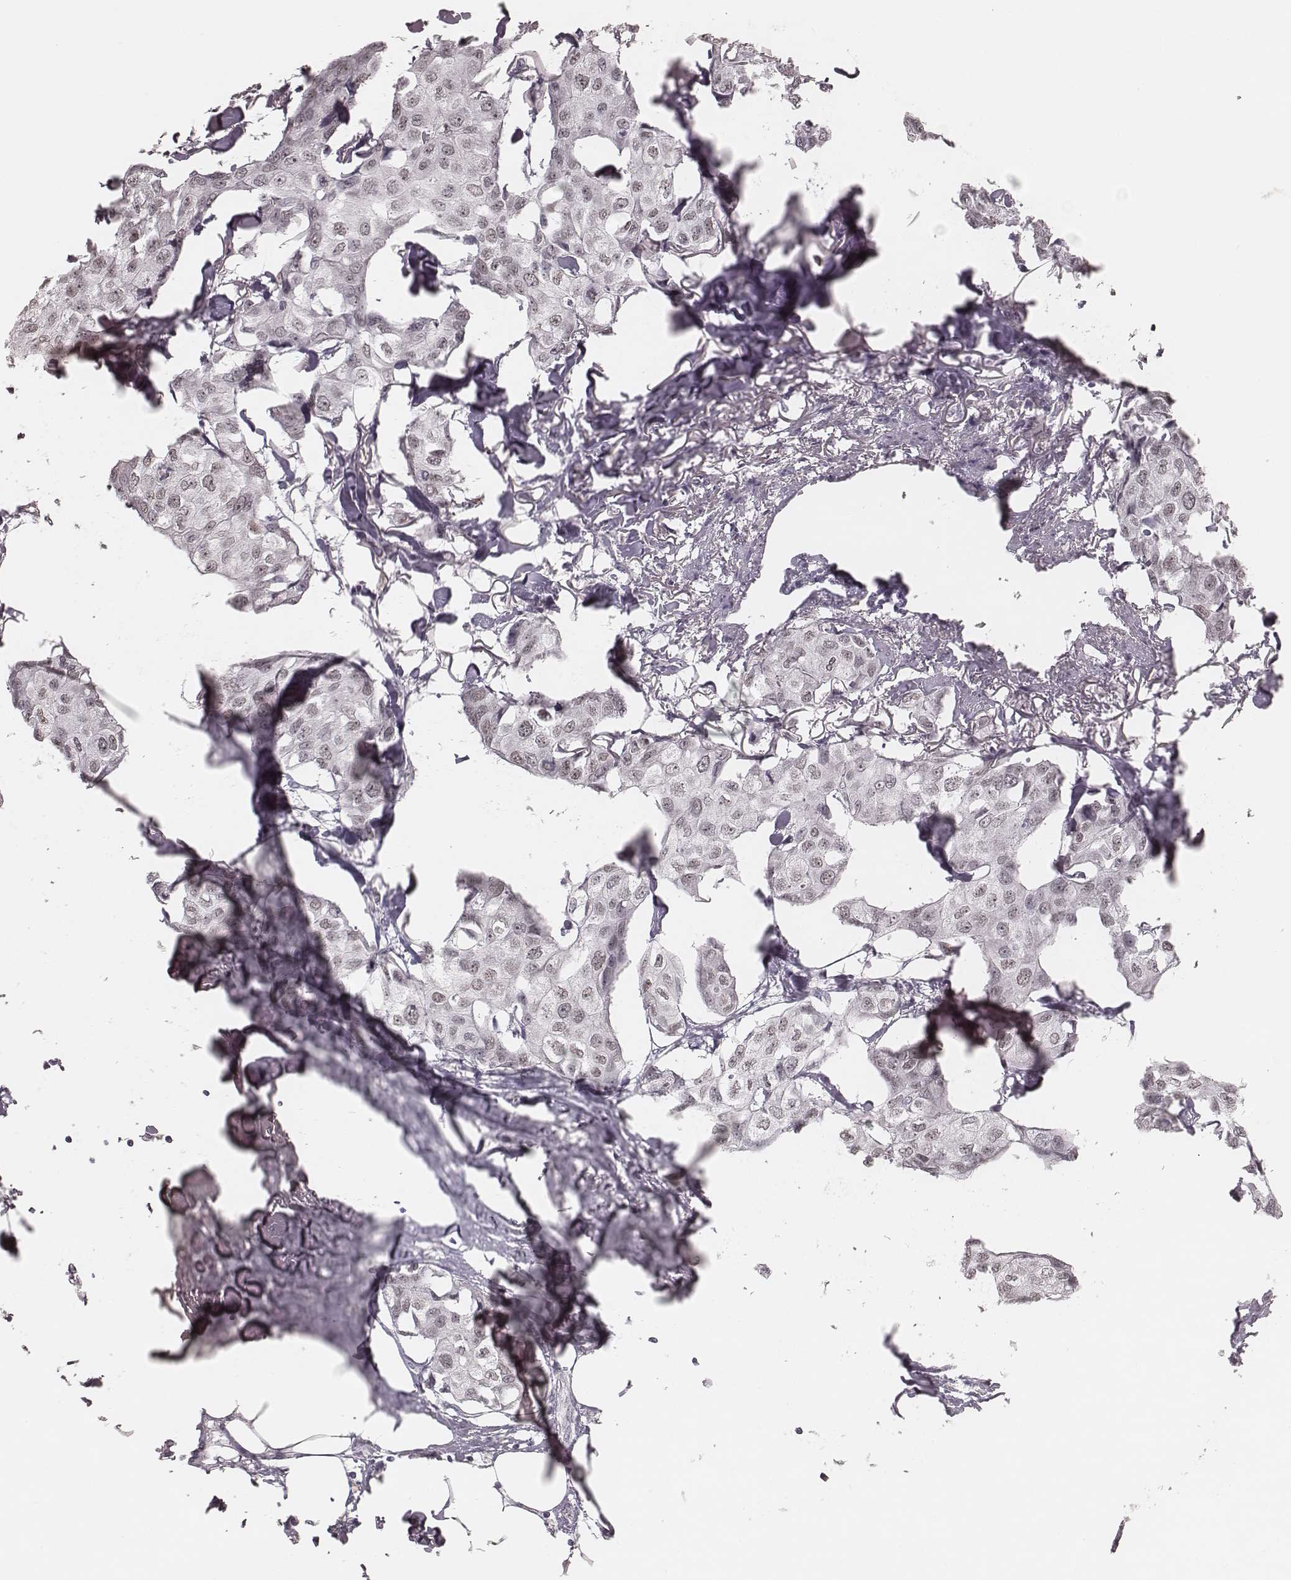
{"staining": {"intensity": "weak", "quantity": "<25%", "location": "nuclear"}, "tissue": "breast cancer", "cell_type": "Tumor cells", "image_type": "cancer", "snomed": [{"axis": "morphology", "description": "Duct carcinoma"}, {"axis": "topography", "description": "Breast"}], "caption": "DAB (3,3'-diaminobenzidine) immunohistochemical staining of breast cancer (intraductal carcinoma) reveals no significant staining in tumor cells. (Stains: DAB (3,3'-diaminobenzidine) IHC with hematoxylin counter stain, Microscopy: brightfield microscopy at high magnification).", "gene": "KITLG", "patient": {"sex": "female", "age": 80}}